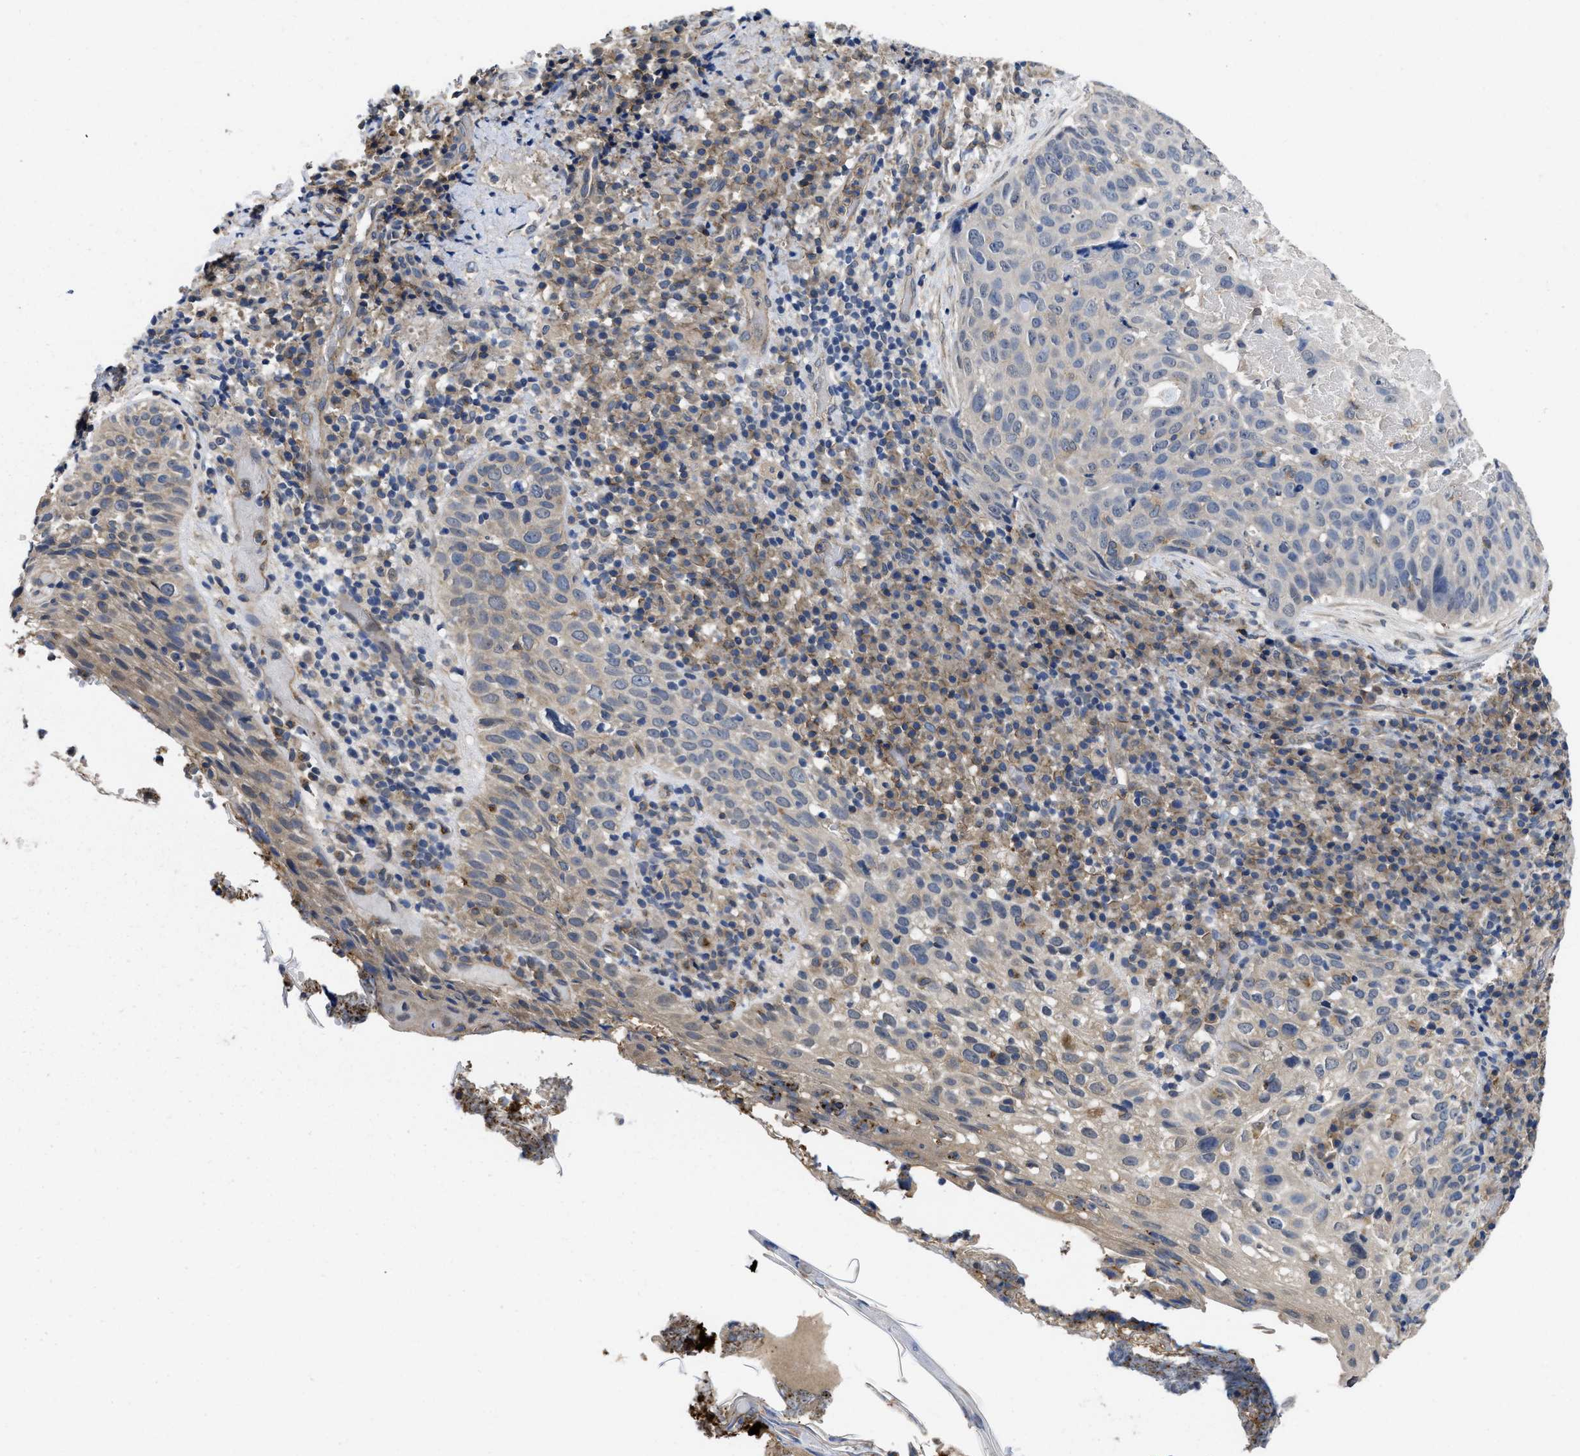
{"staining": {"intensity": "negative", "quantity": "none", "location": "none"}, "tissue": "skin cancer", "cell_type": "Tumor cells", "image_type": "cancer", "snomed": [{"axis": "morphology", "description": "Squamous cell carcinoma in situ, NOS"}, {"axis": "morphology", "description": "Squamous cell carcinoma, NOS"}, {"axis": "topography", "description": "Skin"}], "caption": "Image shows no protein staining in tumor cells of skin squamous cell carcinoma in situ tissue. Brightfield microscopy of immunohistochemistry (IHC) stained with DAB (3,3'-diaminobenzidine) (brown) and hematoxylin (blue), captured at high magnification.", "gene": "PKD2", "patient": {"sex": "male", "age": 93}}